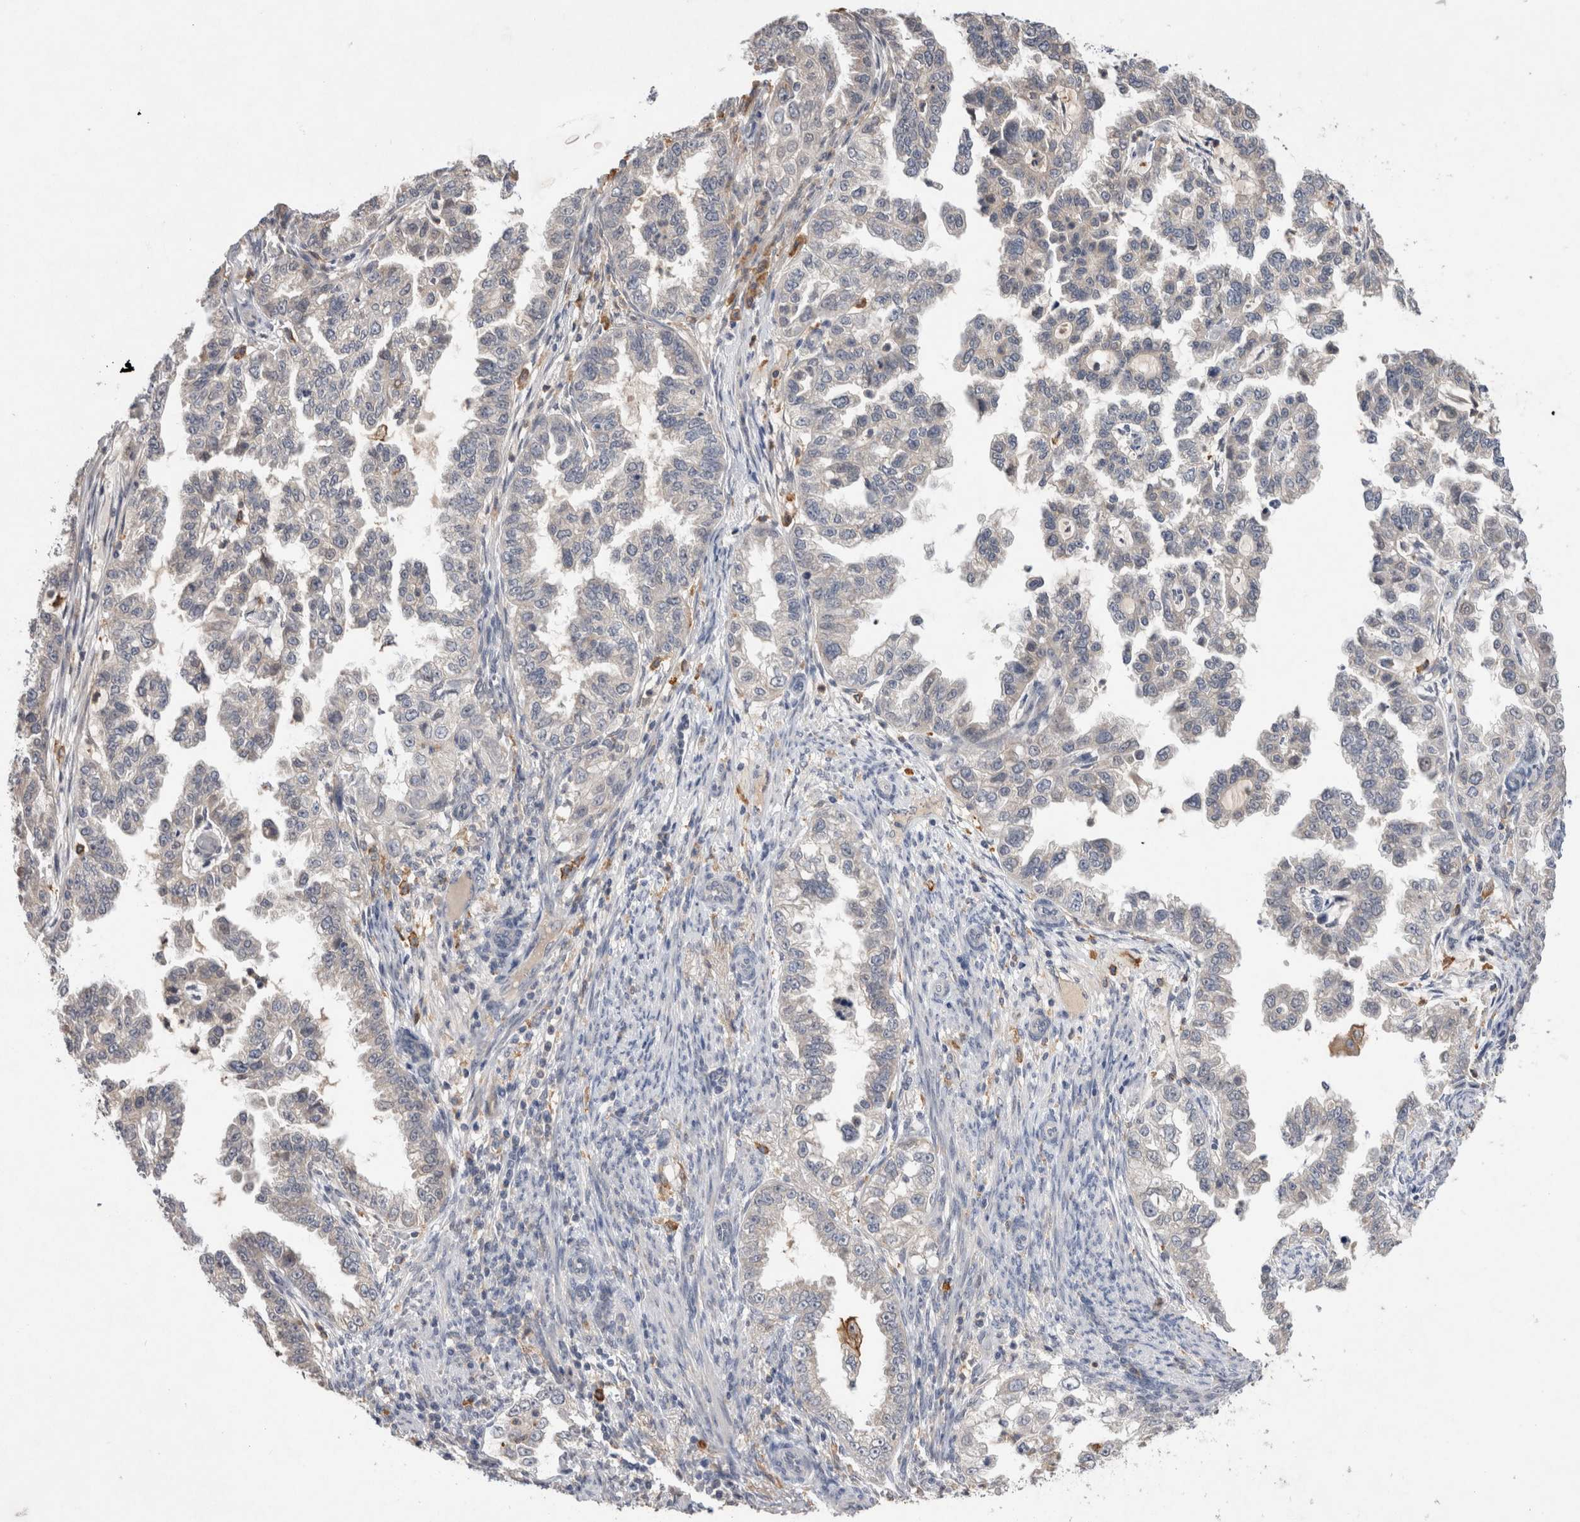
{"staining": {"intensity": "negative", "quantity": "none", "location": "none"}, "tissue": "endometrial cancer", "cell_type": "Tumor cells", "image_type": "cancer", "snomed": [{"axis": "morphology", "description": "Adenocarcinoma, NOS"}, {"axis": "topography", "description": "Endometrium"}], "caption": "IHC micrograph of adenocarcinoma (endometrial) stained for a protein (brown), which shows no expression in tumor cells. Nuclei are stained in blue.", "gene": "VSIG4", "patient": {"sex": "female", "age": 85}}